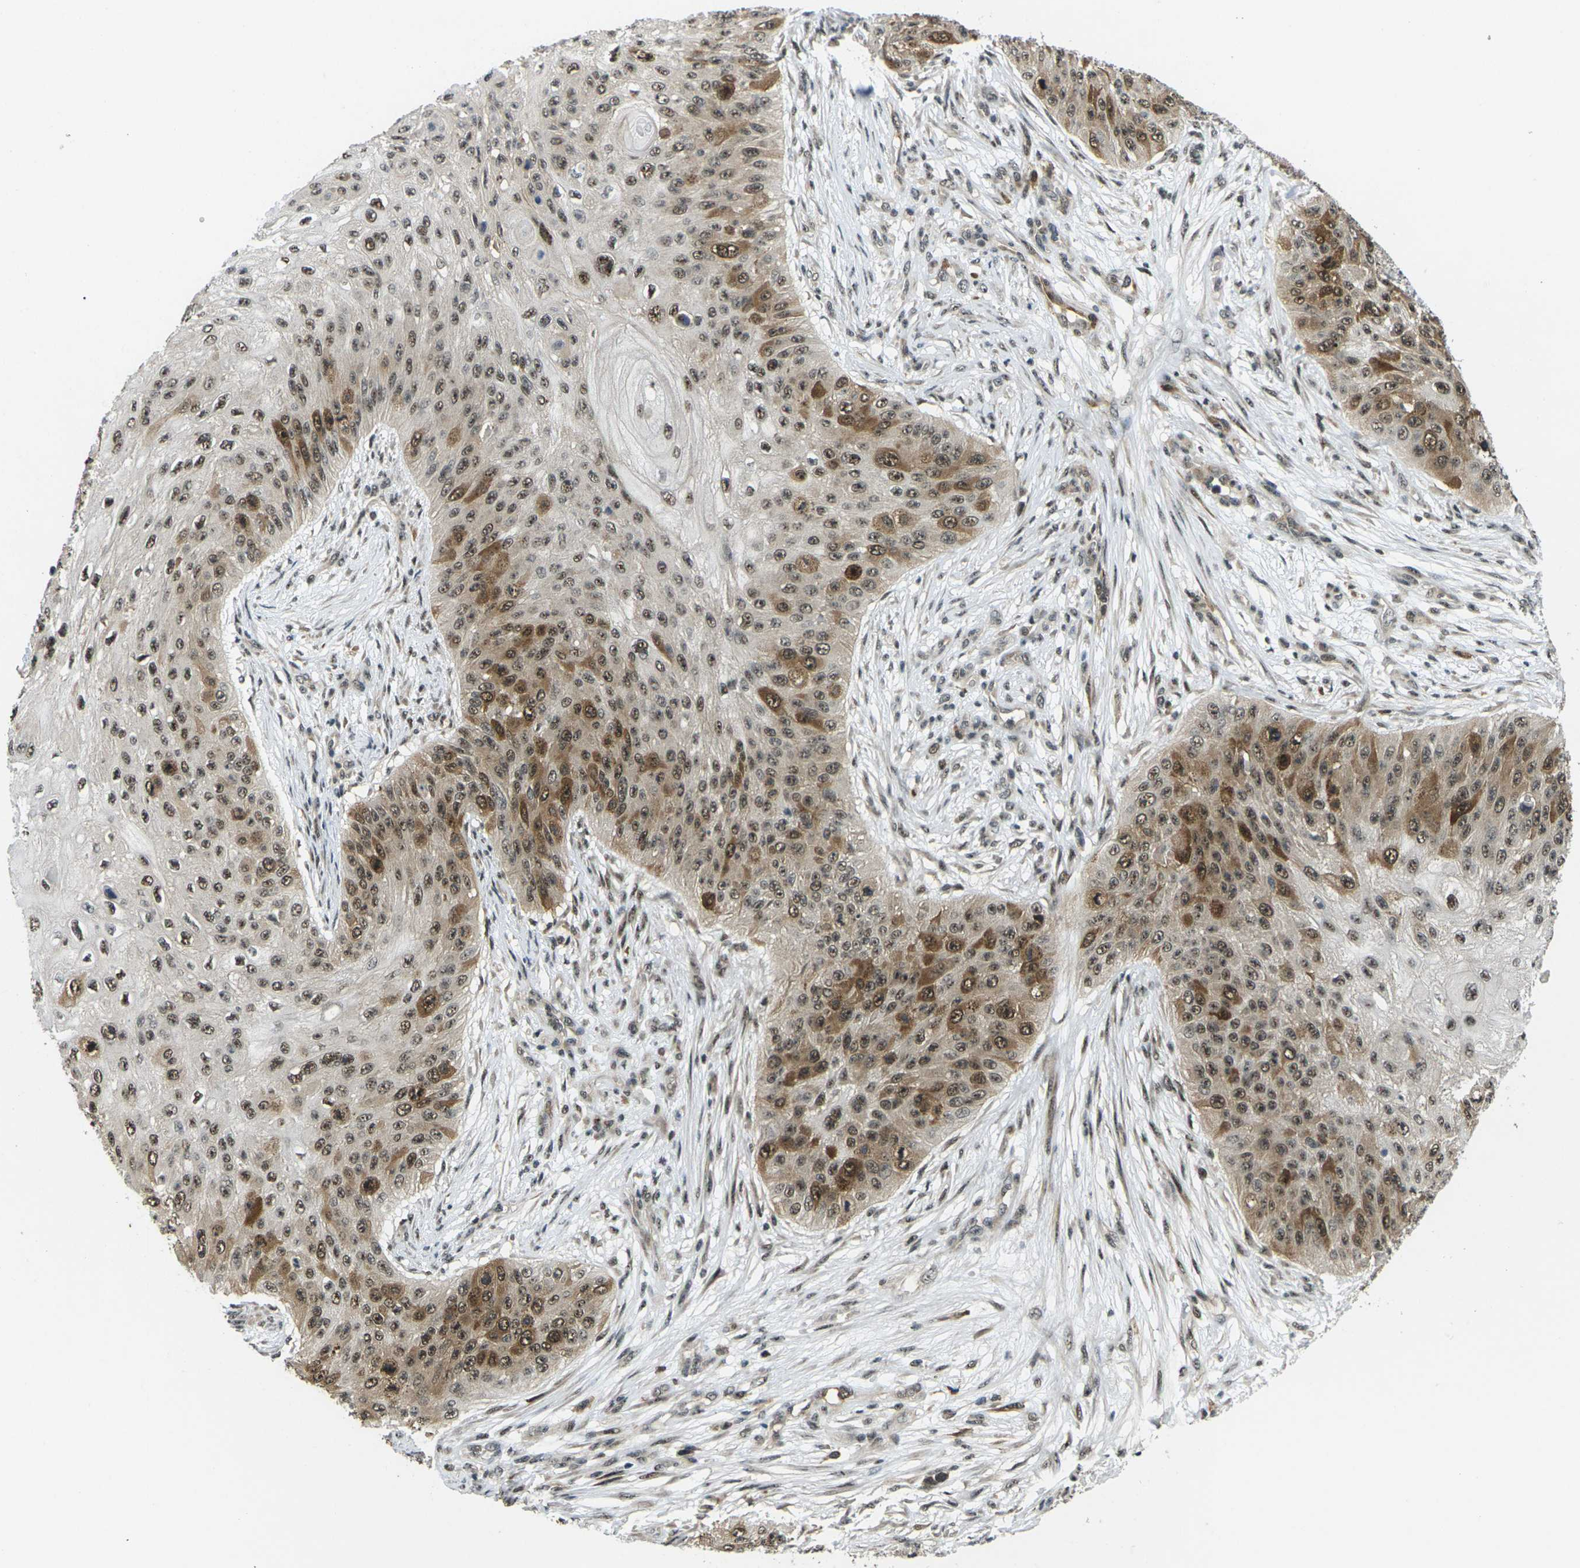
{"staining": {"intensity": "strong", "quantity": ">75%", "location": "cytoplasmic/membranous,nuclear"}, "tissue": "skin cancer", "cell_type": "Tumor cells", "image_type": "cancer", "snomed": [{"axis": "morphology", "description": "Squamous cell carcinoma, NOS"}, {"axis": "topography", "description": "Skin"}], "caption": "Immunohistochemistry (IHC) (DAB (3,3'-diaminobenzidine)) staining of skin squamous cell carcinoma shows strong cytoplasmic/membranous and nuclear protein expression in about >75% of tumor cells. (brown staining indicates protein expression, while blue staining denotes nuclei).", "gene": "UBE2S", "patient": {"sex": "female", "age": 80}}